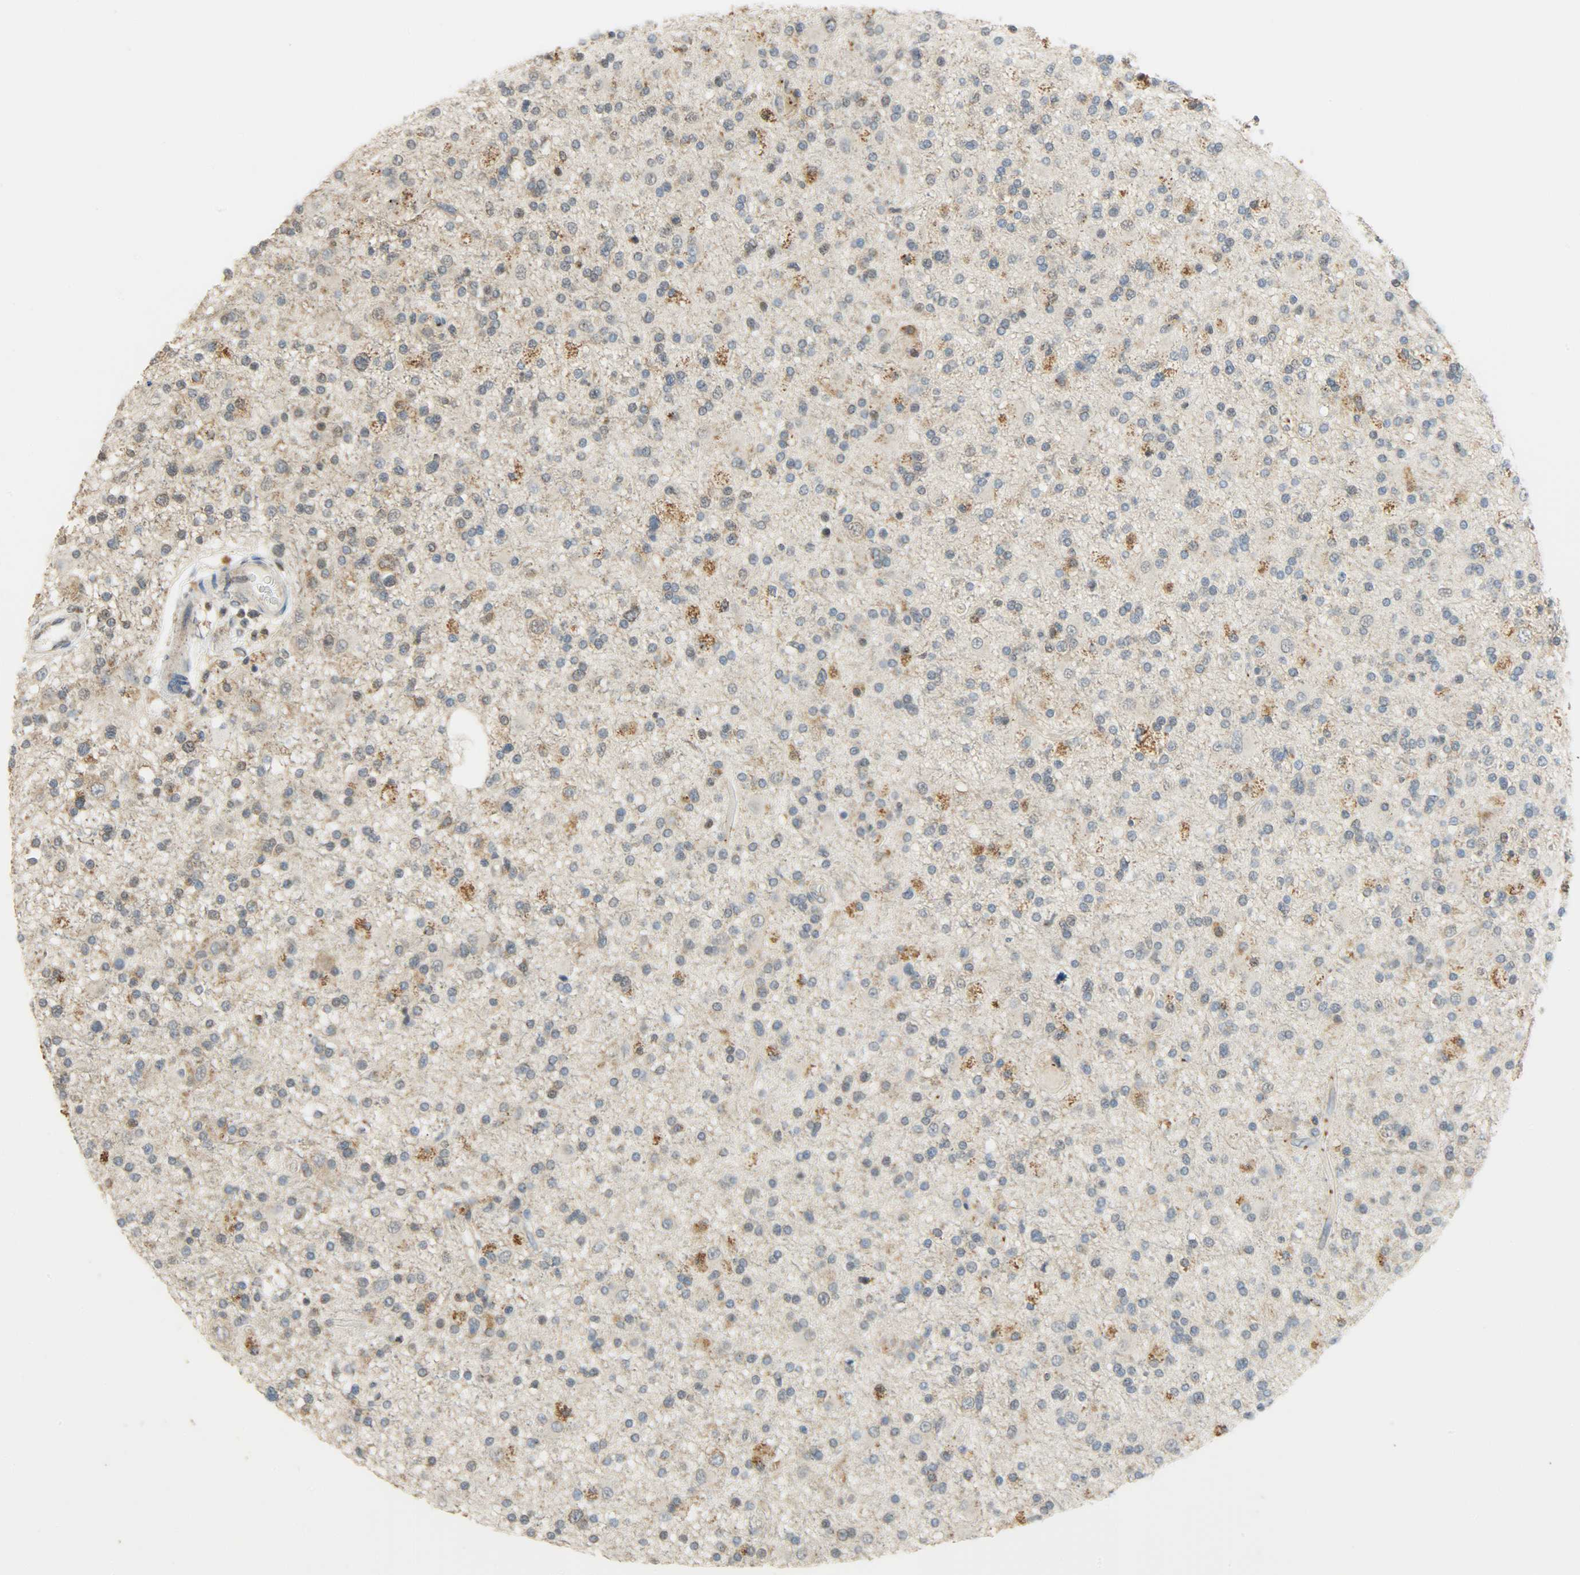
{"staining": {"intensity": "moderate", "quantity": ">75%", "location": "cytoplasmic/membranous"}, "tissue": "glioma", "cell_type": "Tumor cells", "image_type": "cancer", "snomed": [{"axis": "morphology", "description": "Glioma, malignant, High grade"}, {"axis": "topography", "description": "Brain"}], "caption": "Immunohistochemical staining of human glioma reveals medium levels of moderate cytoplasmic/membranous expression in approximately >75% of tumor cells. (DAB IHC with brightfield microscopy, high magnification).", "gene": "GIT2", "patient": {"sex": "male", "age": 33}}